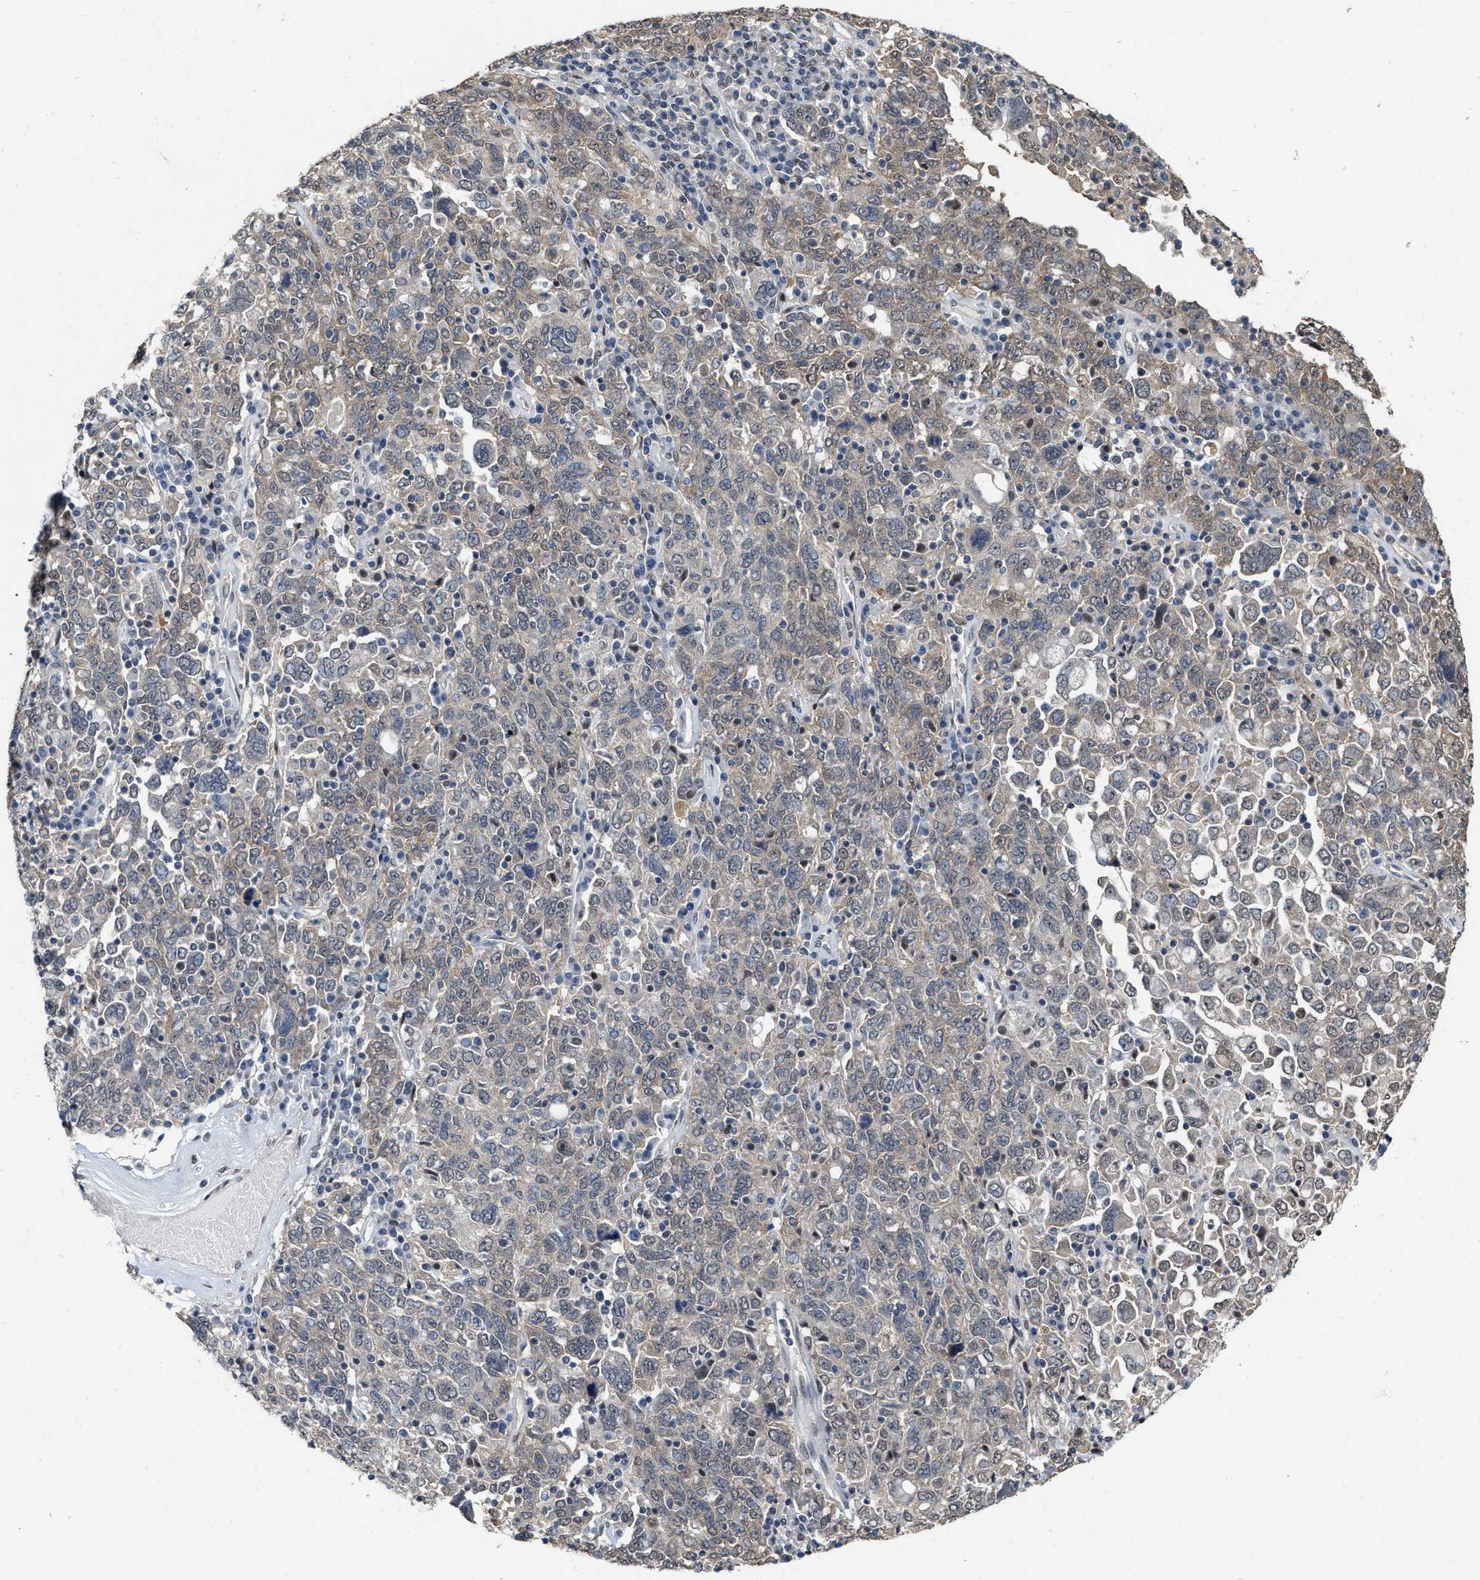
{"staining": {"intensity": "weak", "quantity": "25%-75%", "location": "cytoplasmic/membranous"}, "tissue": "ovarian cancer", "cell_type": "Tumor cells", "image_type": "cancer", "snomed": [{"axis": "morphology", "description": "Carcinoma, endometroid"}, {"axis": "topography", "description": "Ovary"}], "caption": "Protein expression analysis of ovarian cancer (endometroid carcinoma) displays weak cytoplasmic/membranous positivity in approximately 25%-75% of tumor cells.", "gene": "RUVBL1", "patient": {"sex": "female", "age": 62}}